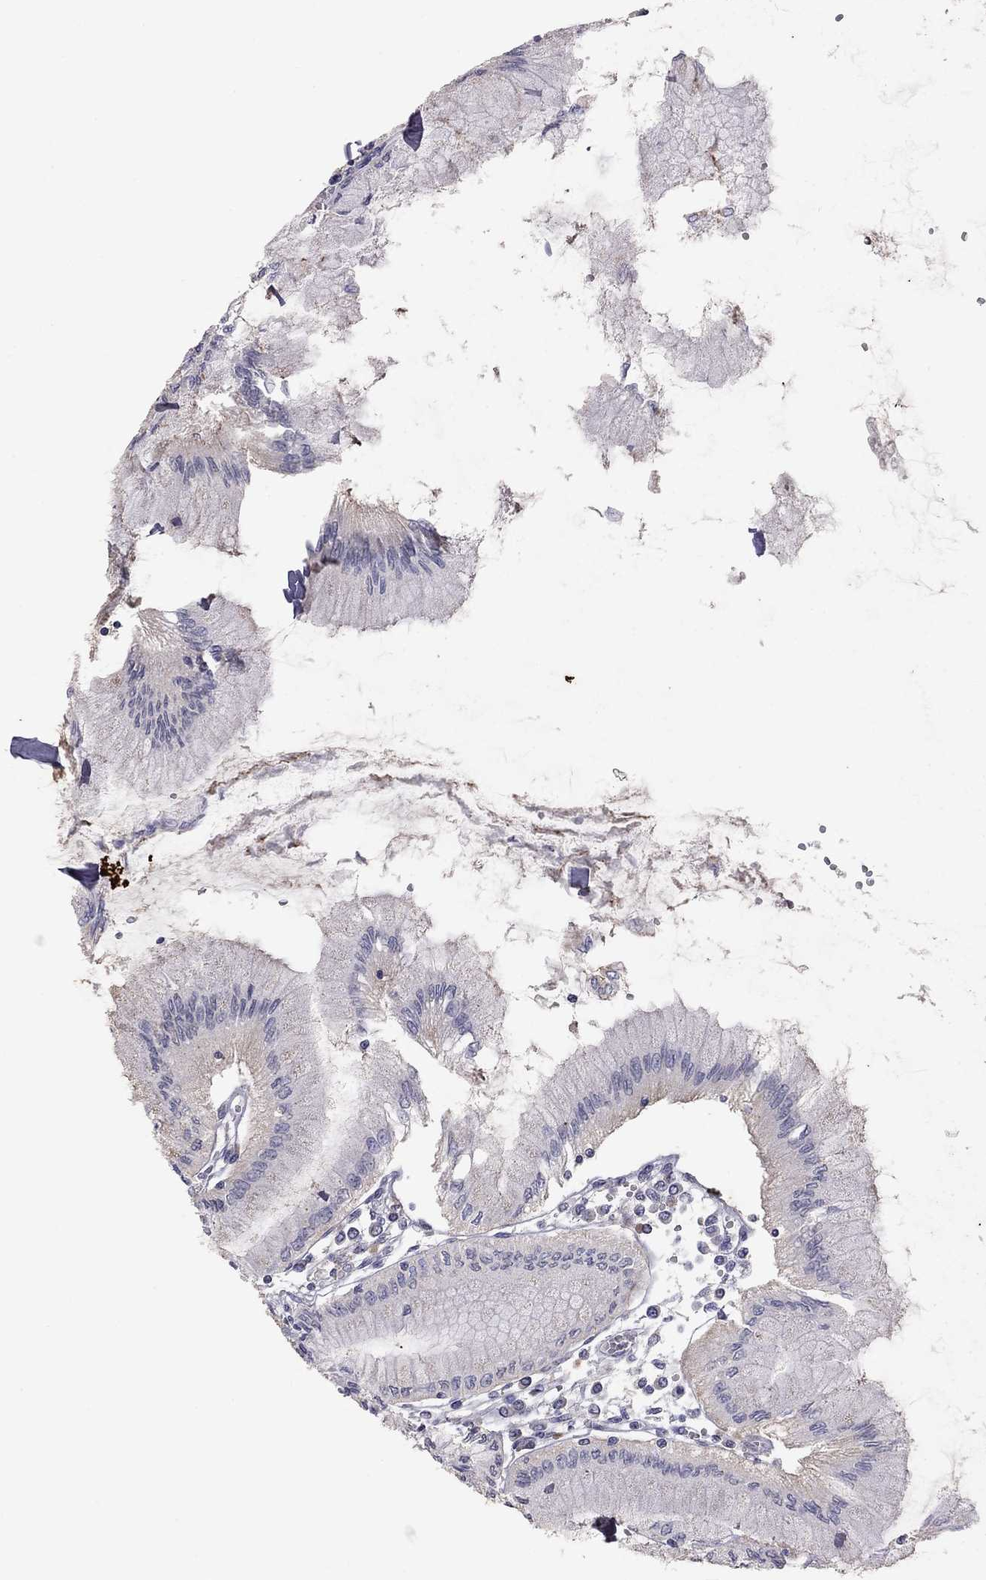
{"staining": {"intensity": "negative", "quantity": "none", "location": "none"}, "tissue": "stomach", "cell_type": "Glandular cells", "image_type": "normal", "snomed": [{"axis": "morphology", "description": "Normal tissue, NOS"}, {"axis": "topography", "description": "Skeletal muscle"}, {"axis": "topography", "description": "Stomach"}], "caption": "Glandular cells show no significant positivity in benign stomach. The staining is performed using DAB brown chromogen with nuclei counter-stained in using hematoxylin.", "gene": "PRRT2", "patient": {"sex": "female", "age": 57}}